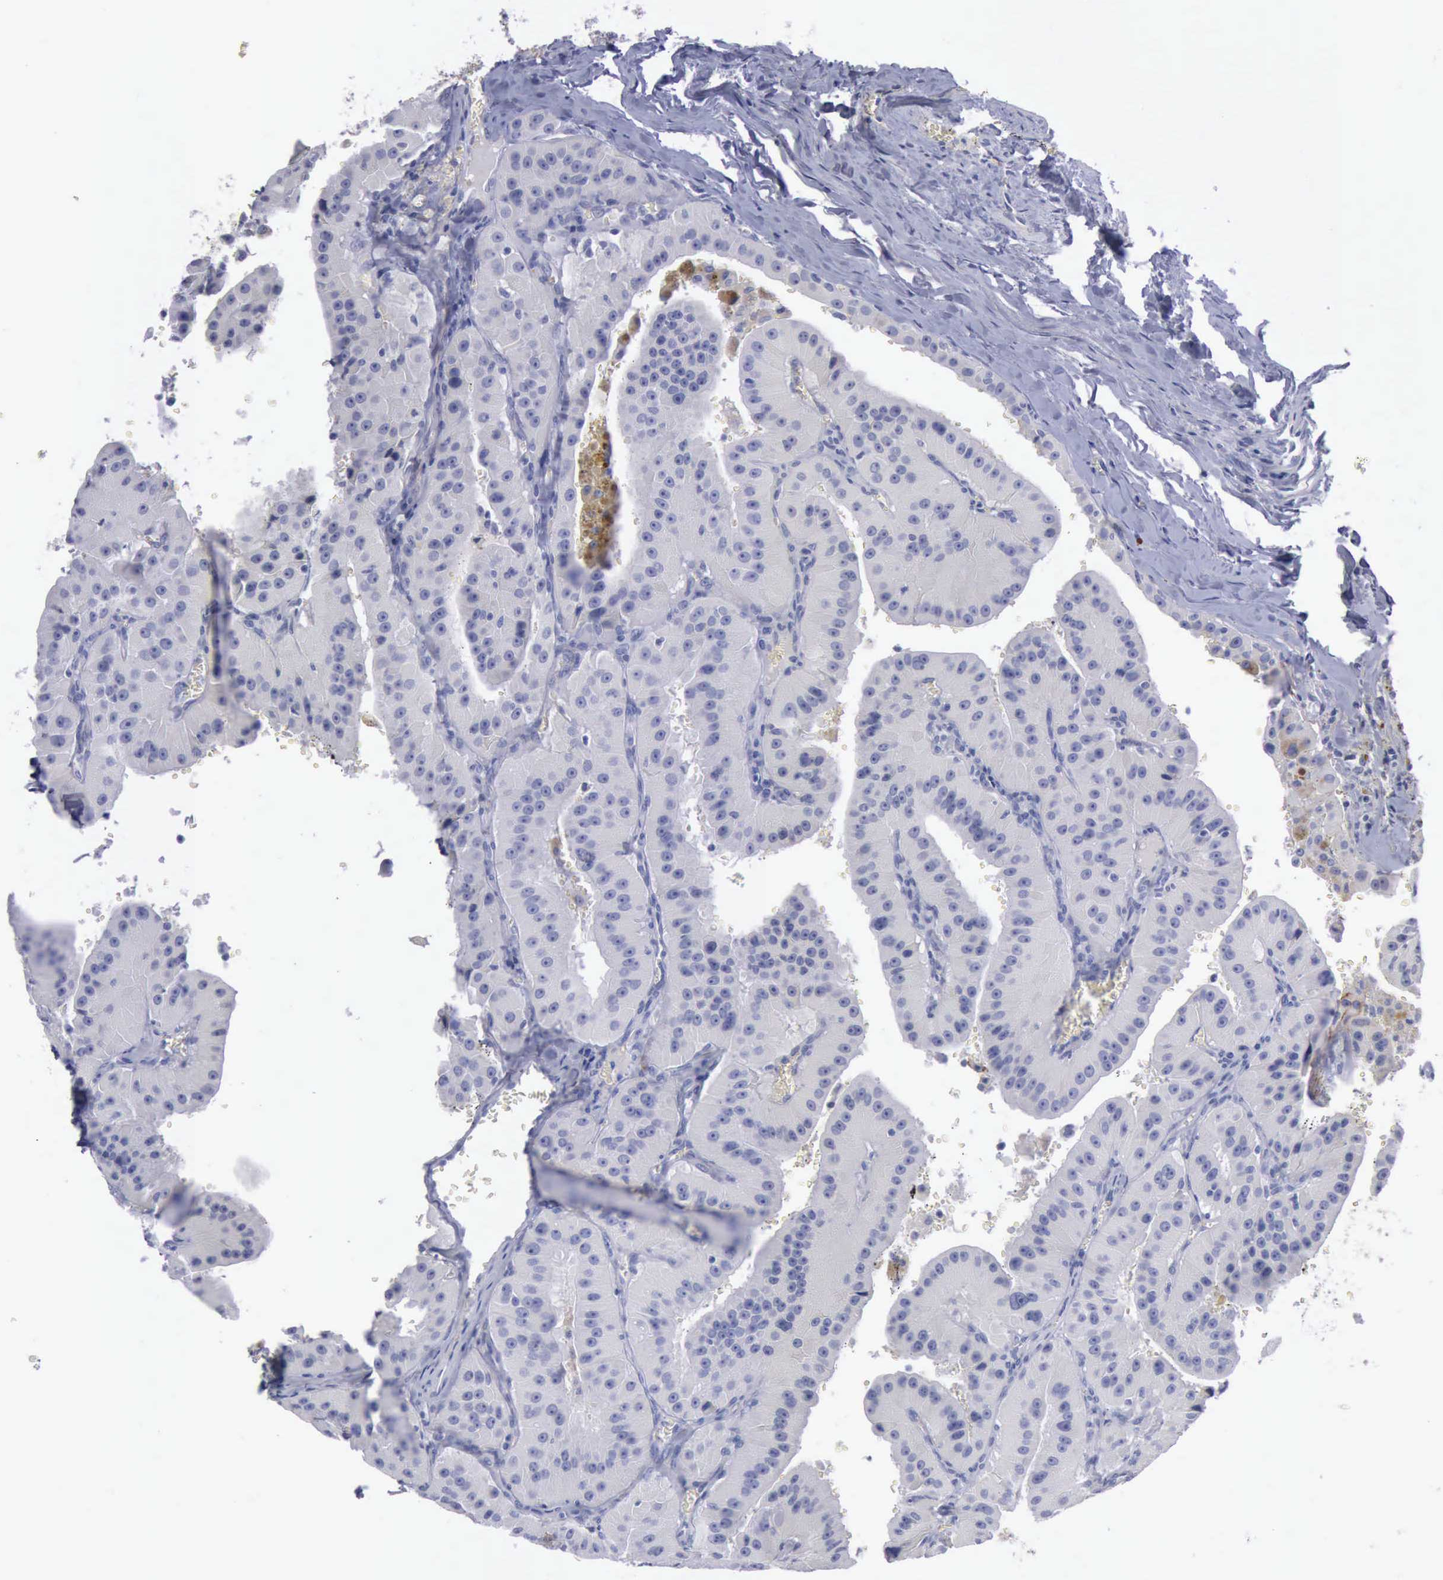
{"staining": {"intensity": "negative", "quantity": "none", "location": "none"}, "tissue": "thyroid cancer", "cell_type": "Tumor cells", "image_type": "cancer", "snomed": [{"axis": "morphology", "description": "Carcinoma, NOS"}, {"axis": "topography", "description": "Thyroid gland"}], "caption": "Immunohistochemistry histopathology image of neoplastic tissue: thyroid cancer (carcinoma) stained with DAB (3,3'-diaminobenzidine) displays no significant protein staining in tumor cells. (DAB (3,3'-diaminobenzidine) immunohistochemistry with hematoxylin counter stain).", "gene": "CDH2", "patient": {"sex": "male", "age": 76}}